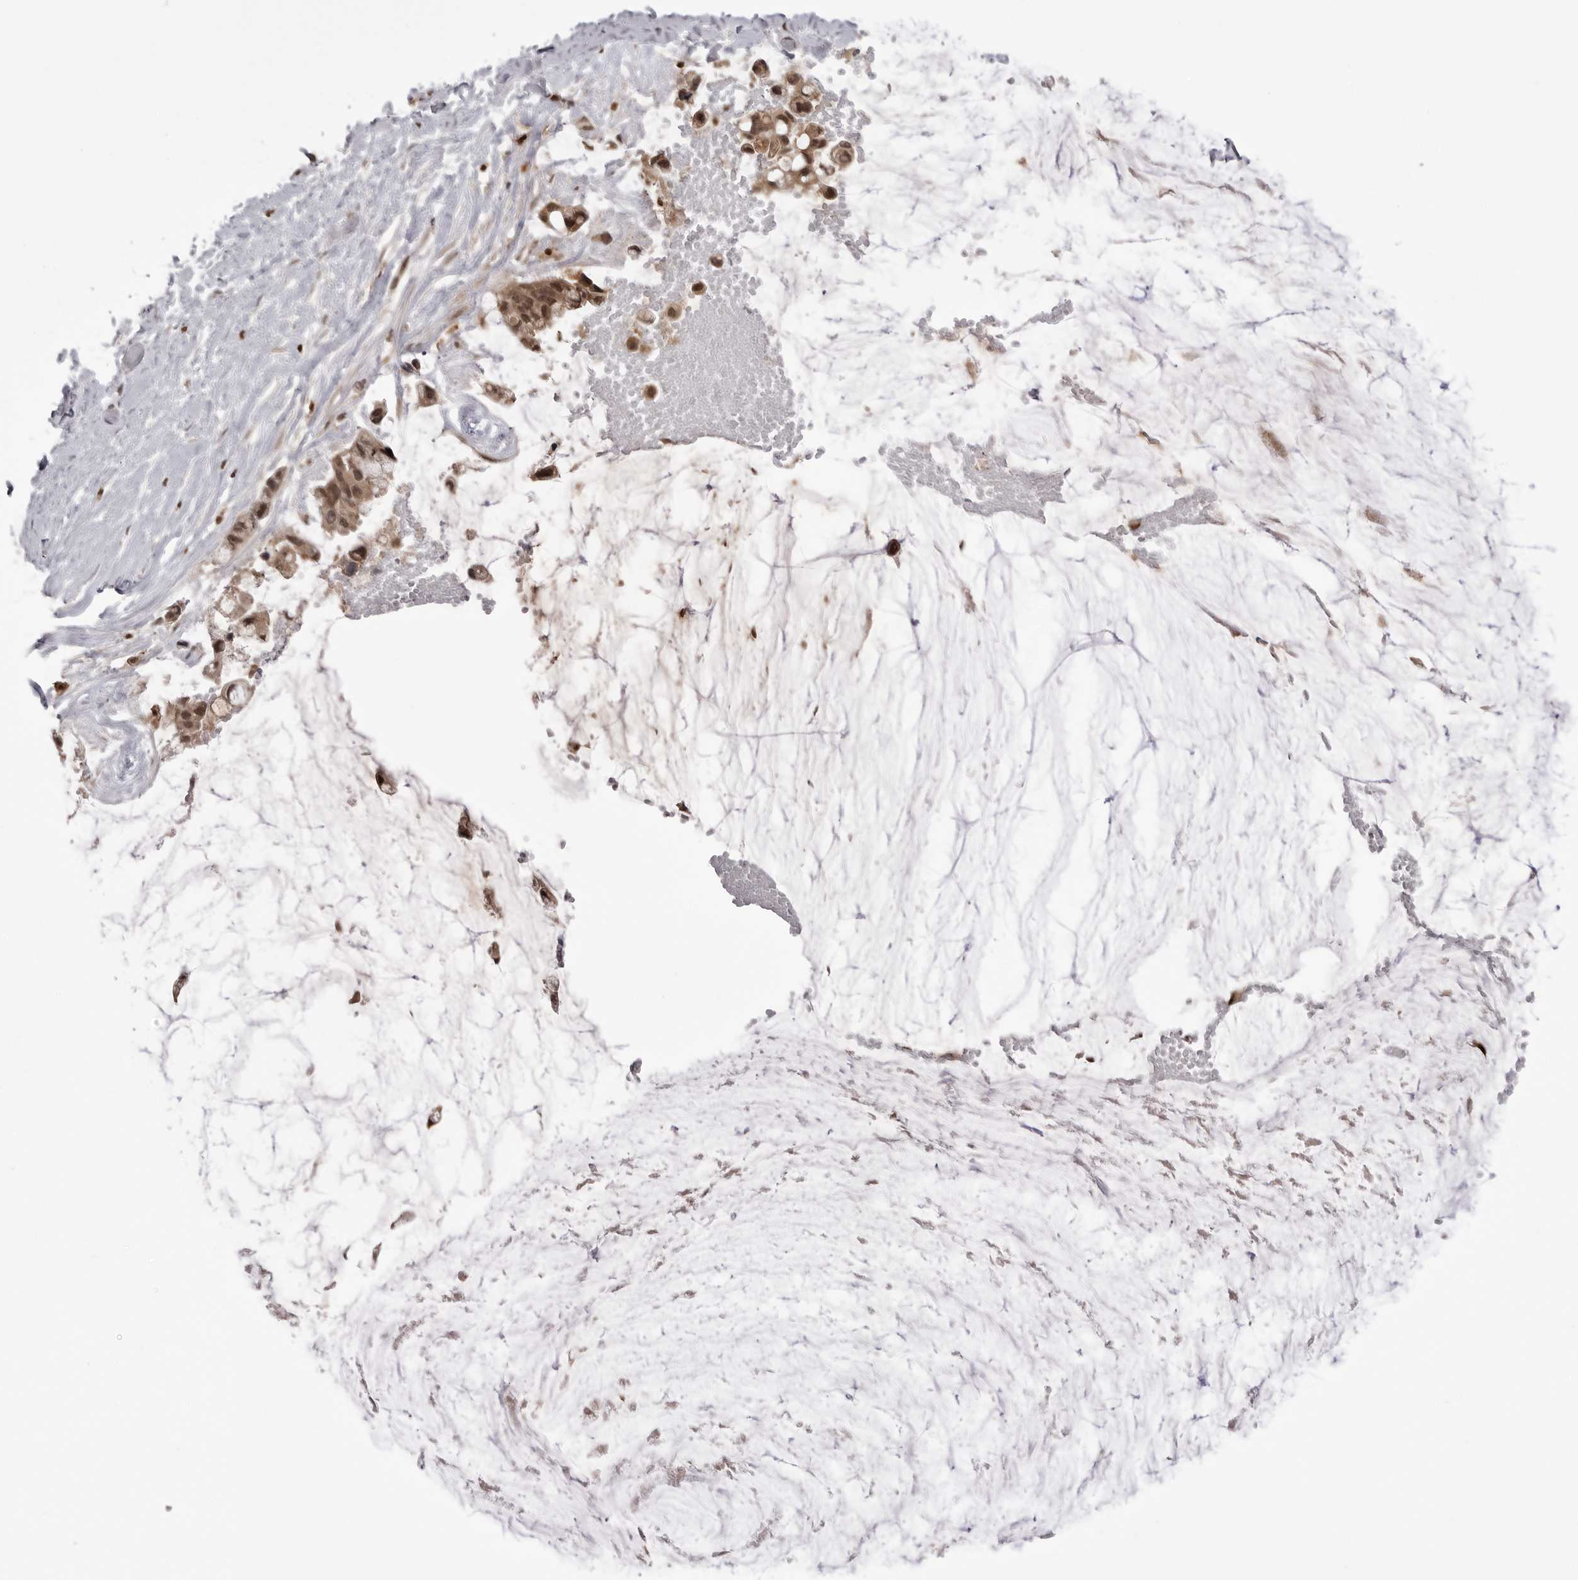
{"staining": {"intensity": "moderate", "quantity": ">75%", "location": "cytoplasmic/membranous,nuclear"}, "tissue": "ovarian cancer", "cell_type": "Tumor cells", "image_type": "cancer", "snomed": [{"axis": "morphology", "description": "Cystadenocarcinoma, mucinous, NOS"}, {"axis": "topography", "description": "Ovary"}], "caption": "Ovarian mucinous cystadenocarcinoma stained with a protein marker demonstrates moderate staining in tumor cells.", "gene": "PTK2B", "patient": {"sex": "female", "age": 39}}